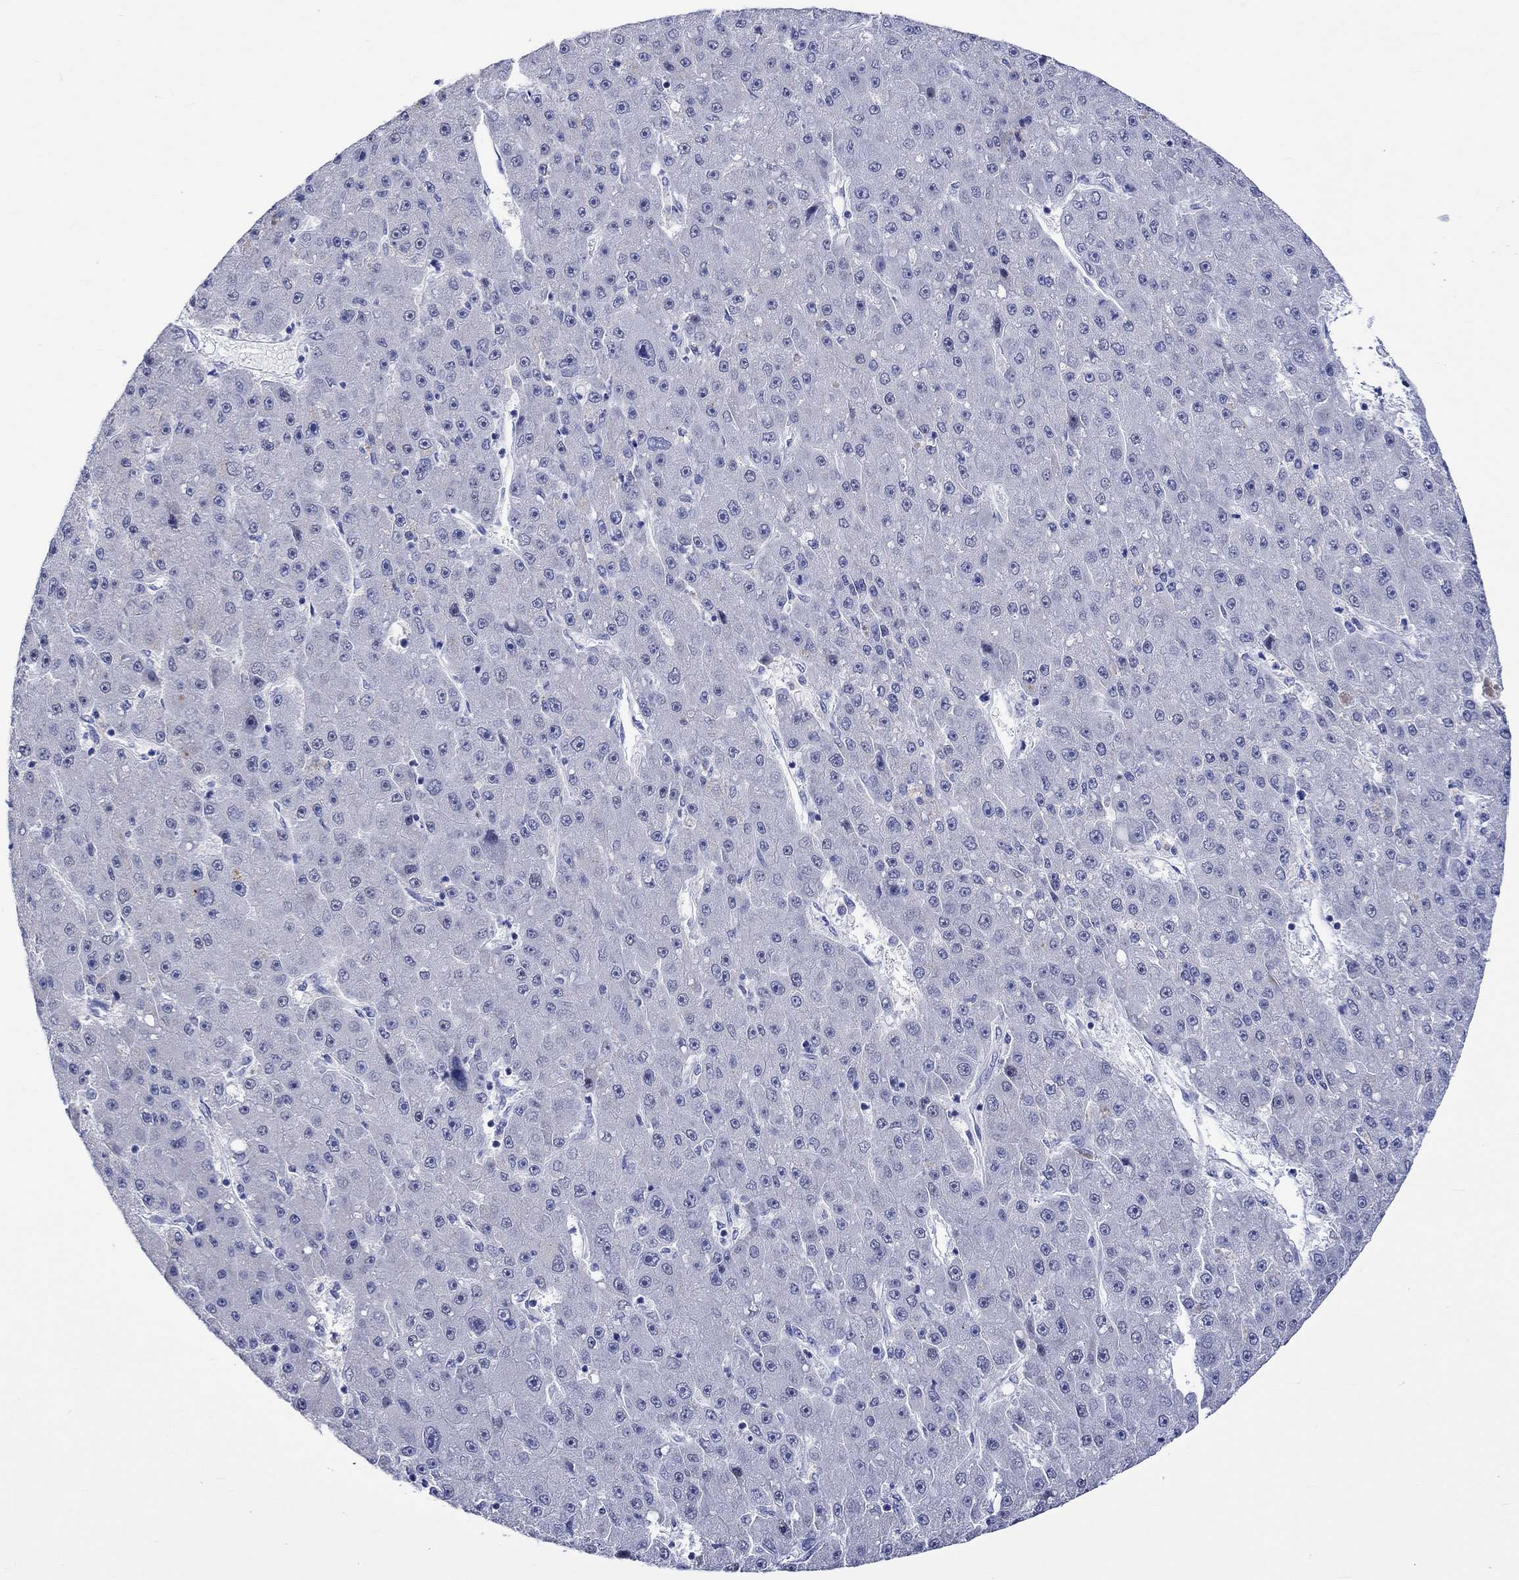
{"staining": {"intensity": "negative", "quantity": "none", "location": "none"}, "tissue": "liver cancer", "cell_type": "Tumor cells", "image_type": "cancer", "snomed": [{"axis": "morphology", "description": "Carcinoma, Hepatocellular, NOS"}, {"axis": "topography", "description": "Liver"}], "caption": "Liver cancer was stained to show a protein in brown. There is no significant expression in tumor cells.", "gene": "KLHL35", "patient": {"sex": "male", "age": 67}}